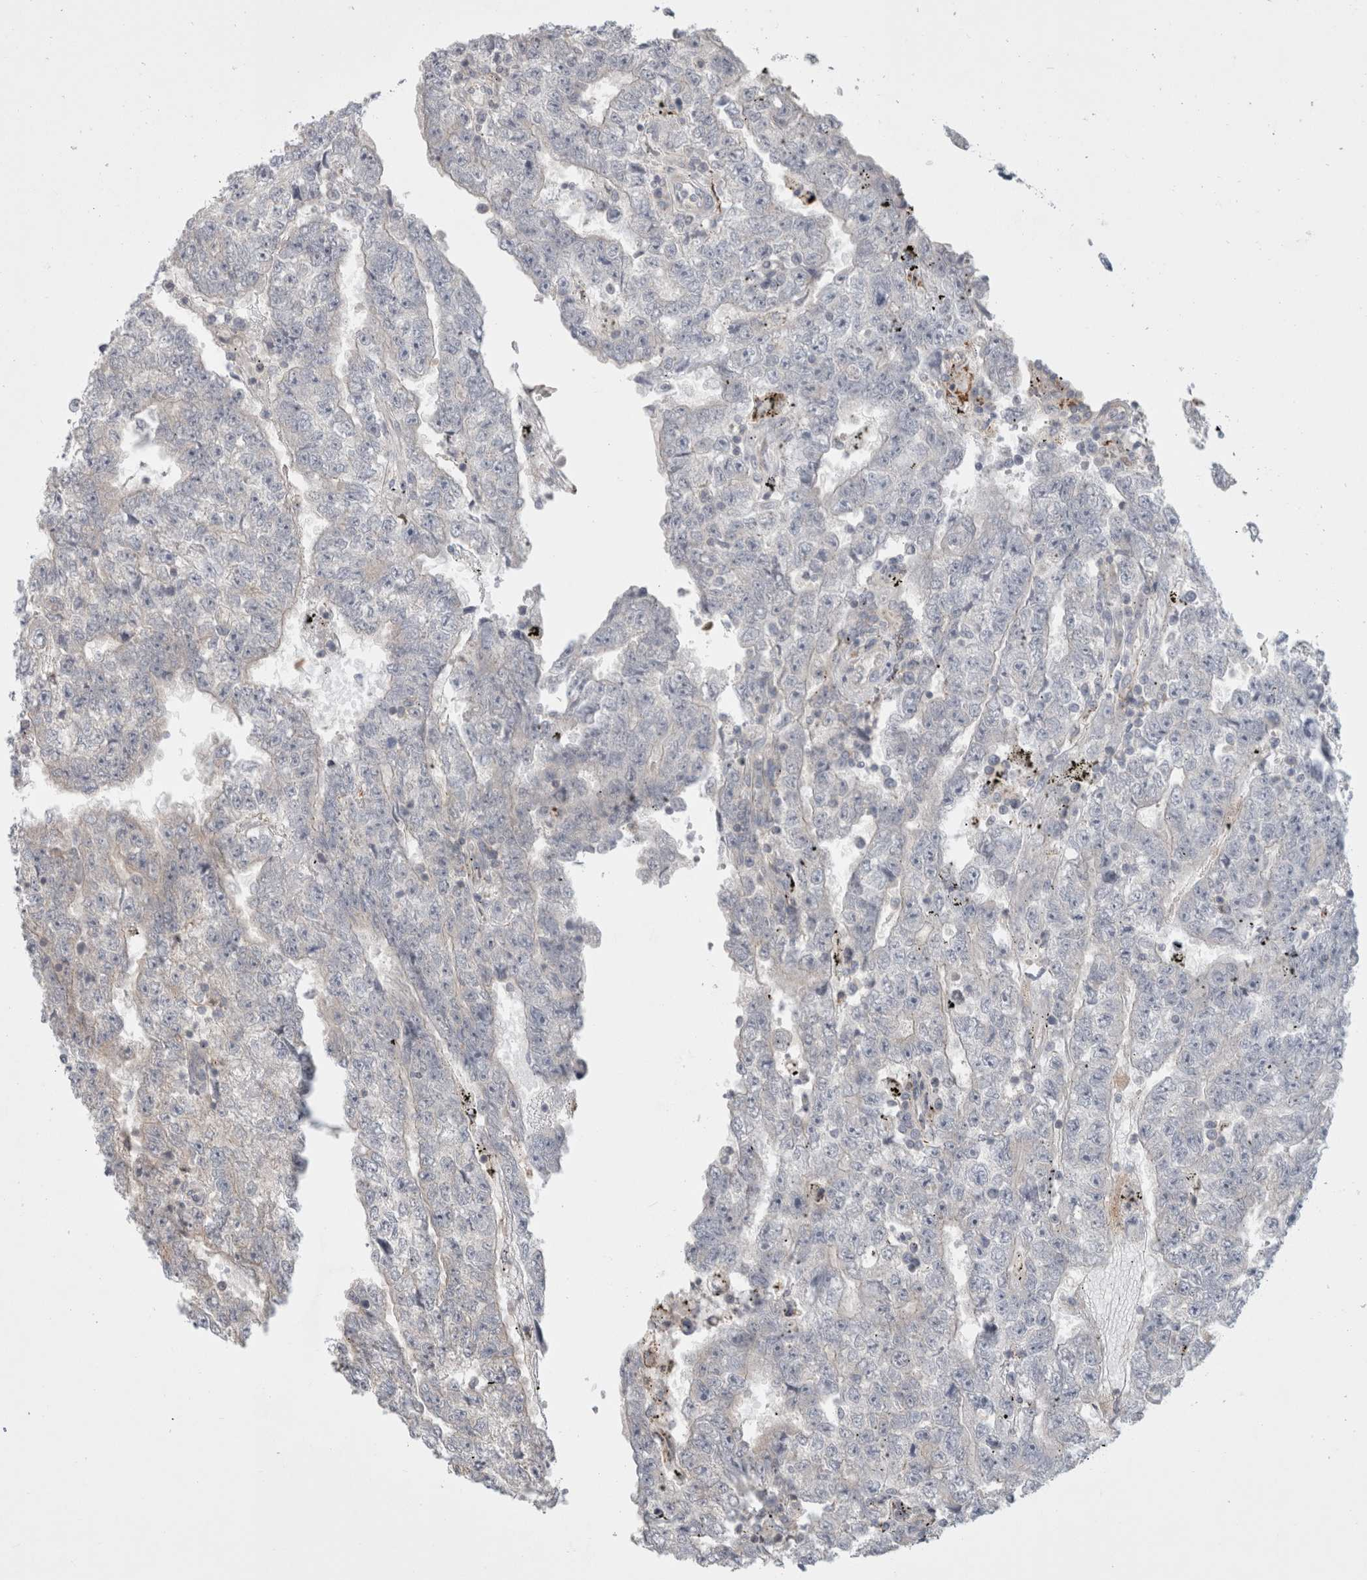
{"staining": {"intensity": "negative", "quantity": "none", "location": "none"}, "tissue": "testis cancer", "cell_type": "Tumor cells", "image_type": "cancer", "snomed": [{"axis": "morphology", "description": "Carcinoma, Embryonal, NOS"}, {"axis": "topography", "description": "Testis"}], "caption": "Testis cancer (embryonal carcinoma) stained for a protein using immunohistochemistry (IHC) reveals no expression tumor cells.", "gene": "HROB", "patient": {"sex": "male", "age": 25}}